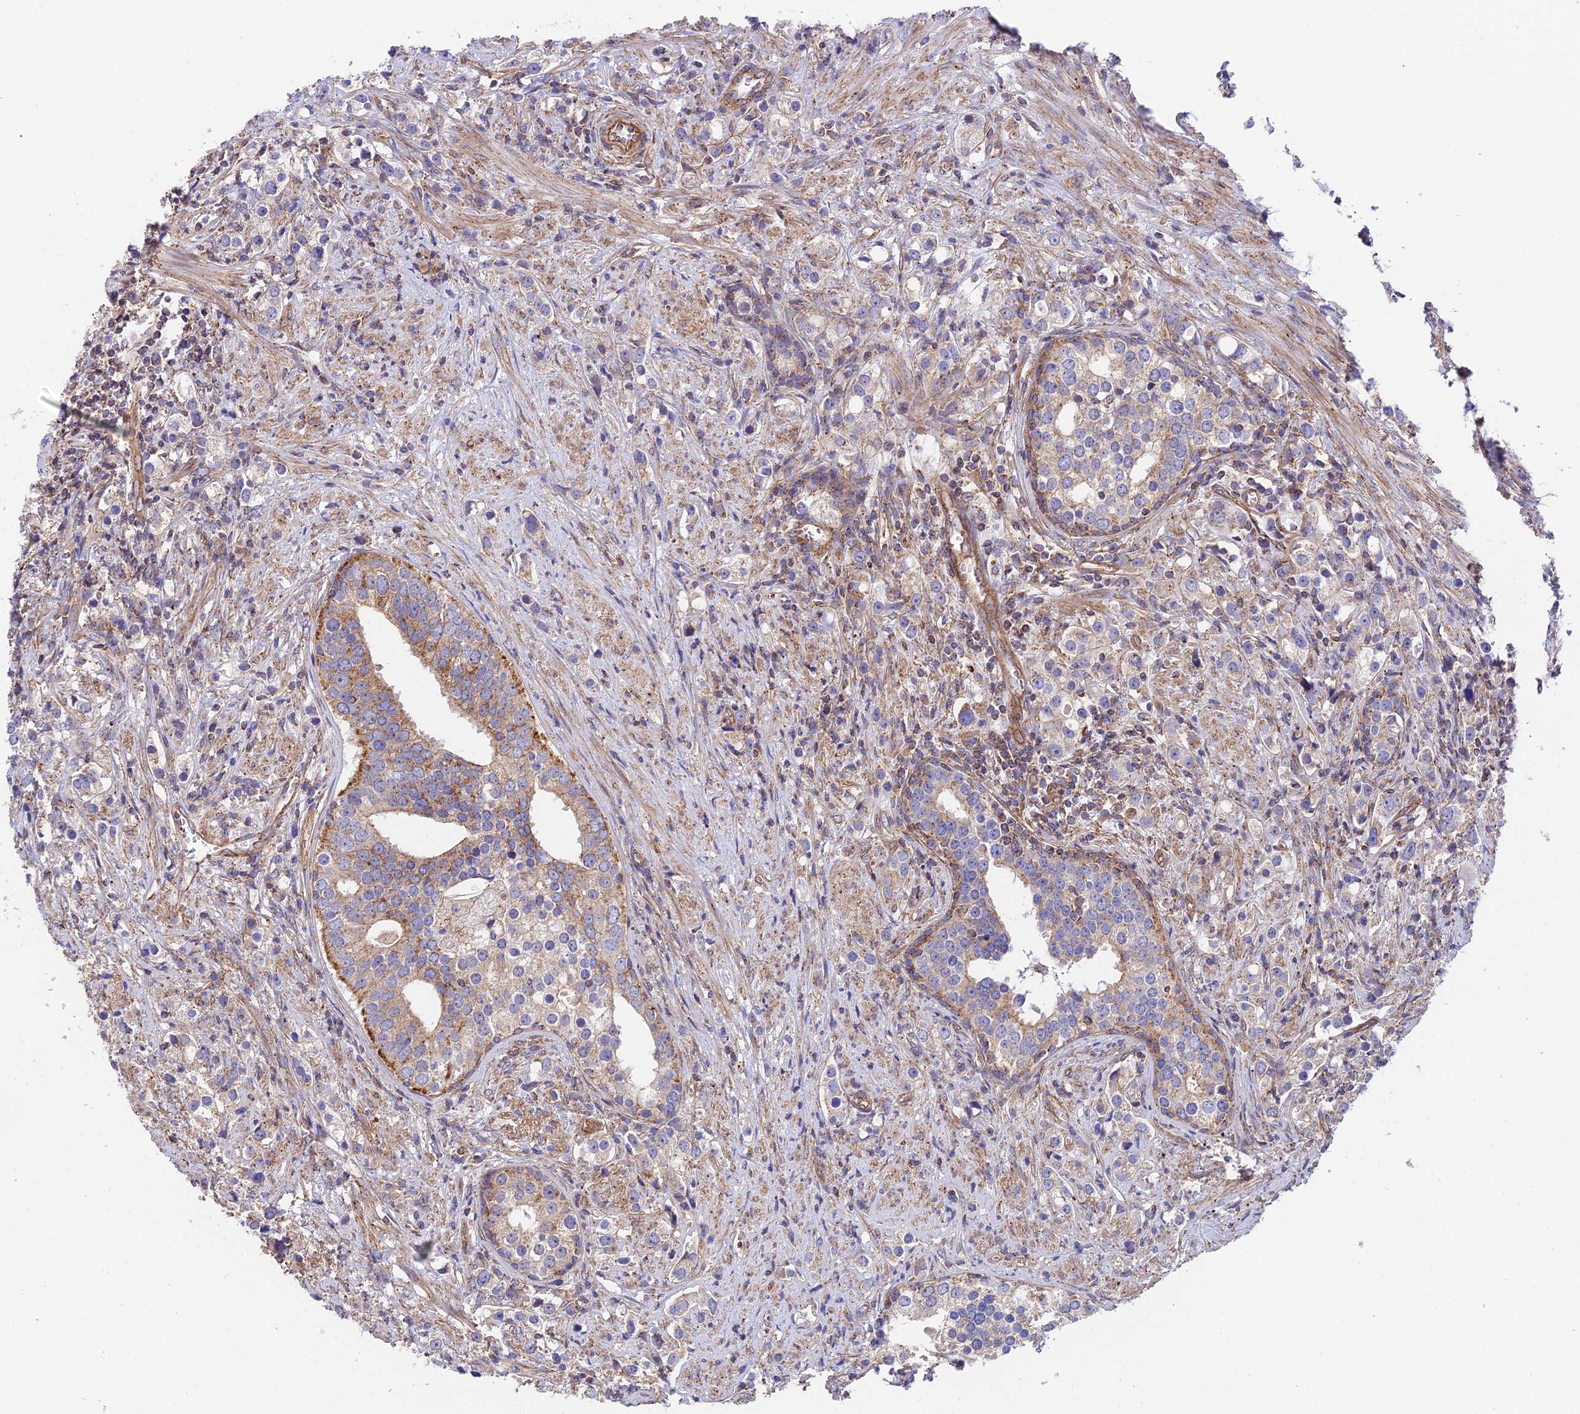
{"staining": {"intensity": "moderate", "quantity": "25%-75%", "location": "cytoplasmic/membranous"}, "tissue": "prostate cancer", "cell_type": "Tumor cells", "image_type": "cancer", "snomed": [{"axis": "morphology", "description": "Adenocarcinoma, High grade"}, {"axis": "topography", "description": "Prostate"}], "caption": "A brown stain labels moderate cytoplasmic/membranous staining of a protein in human prostate high-grade adenocarcinoma tumor cells. (brown staining indicates protein expression, while blue staining denotes nuclei).", "gene": "QRFP", "patient": {"sex": "male", "age": 71}}